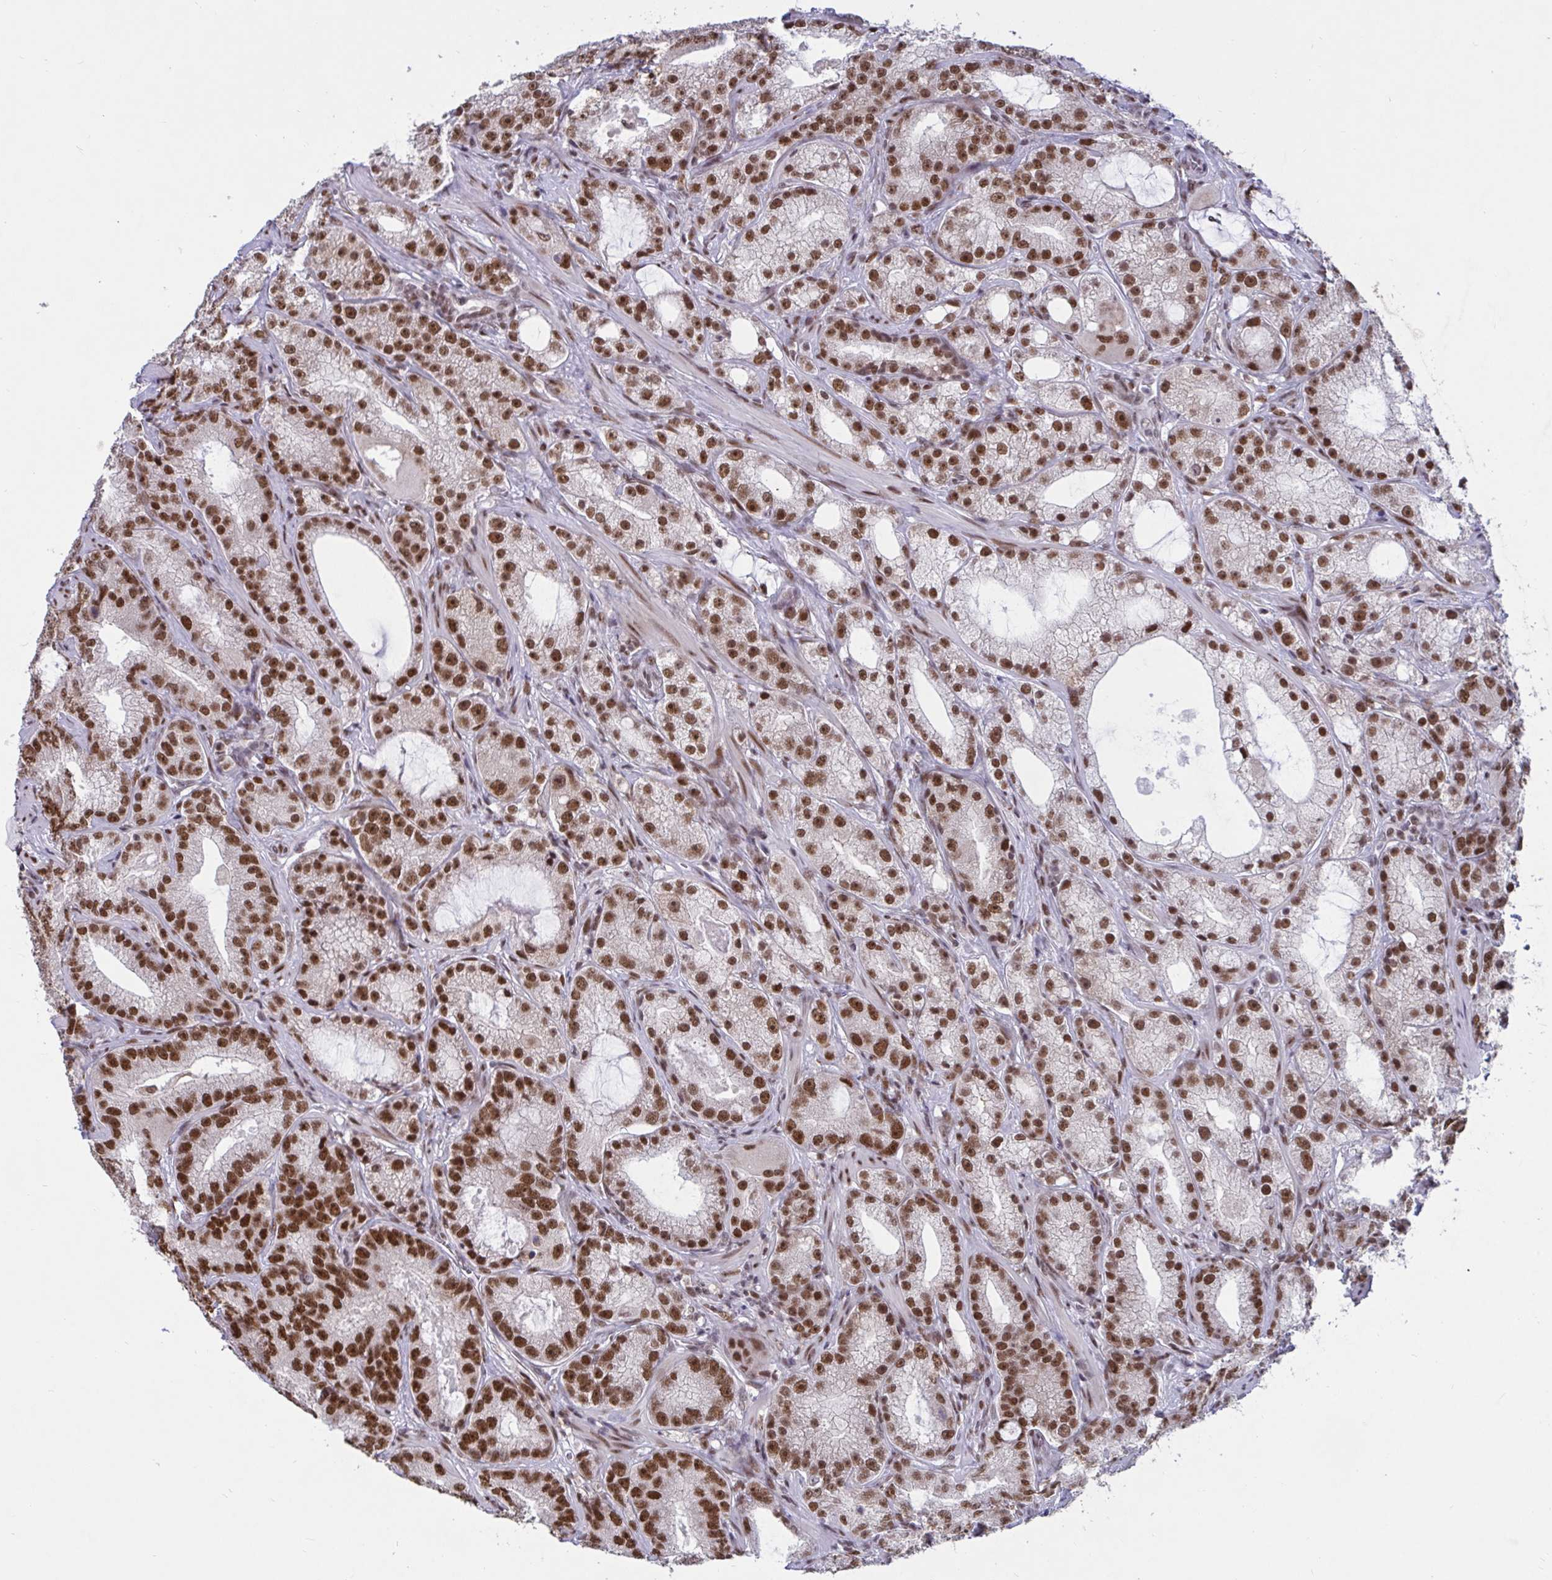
{"staining": {"intensity": "strong", "quantity": ">75%", "location": "nuclear"}, "tissue": "prostate cancer", "cell_type": "Tumor cells", "image_type": "cancer", "snomed": [{"axis": "morphology", "description": "Adenocarcinoma, High grade"}, {"axis": "topography", "description": "Prostate"}], "caption": "Strong nuclear protein staining is seen in about >75% of tumor cells in prostate cancer.", "gene": "PHF10", "patient": {"sex": "male", "age": 65}}